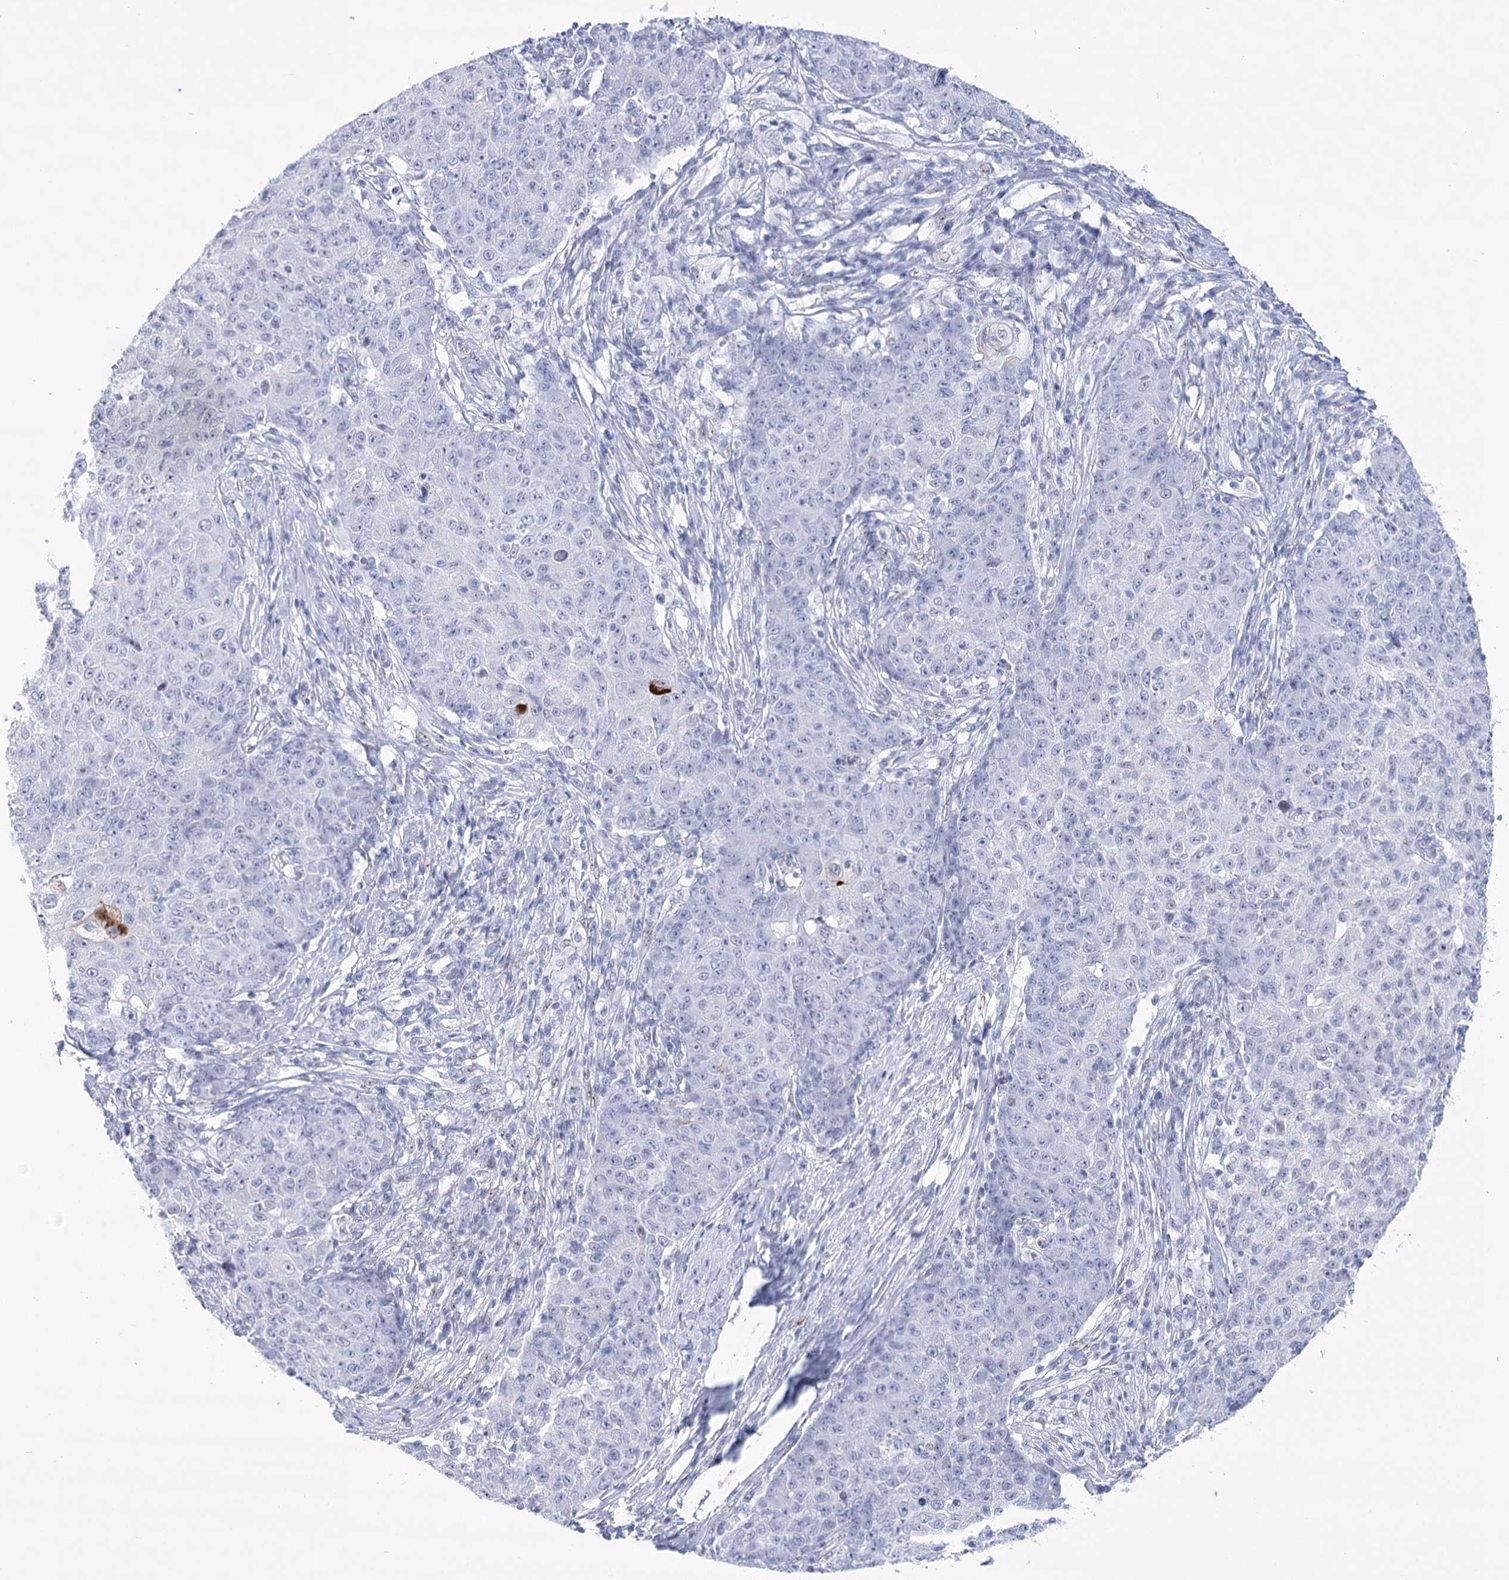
{"staining": {"intensity": "negative", "quantity": "none", "location": "none"}, "tissue": "ovarian cancer", "cell_type": "Tumor cells", "image_type": "cancer", "snomed": [{"axis": "morphology", "description": "Carcinoma, endometroid"}, {"axis": "topography", "description": "Ovary"}], "caption": "DAB immunohistochemical staining of human ovarian cancer displays no significant expression in tumor cells.", "gene": "HORMAD1", "patient": {"sex": "female", "age": 42}}